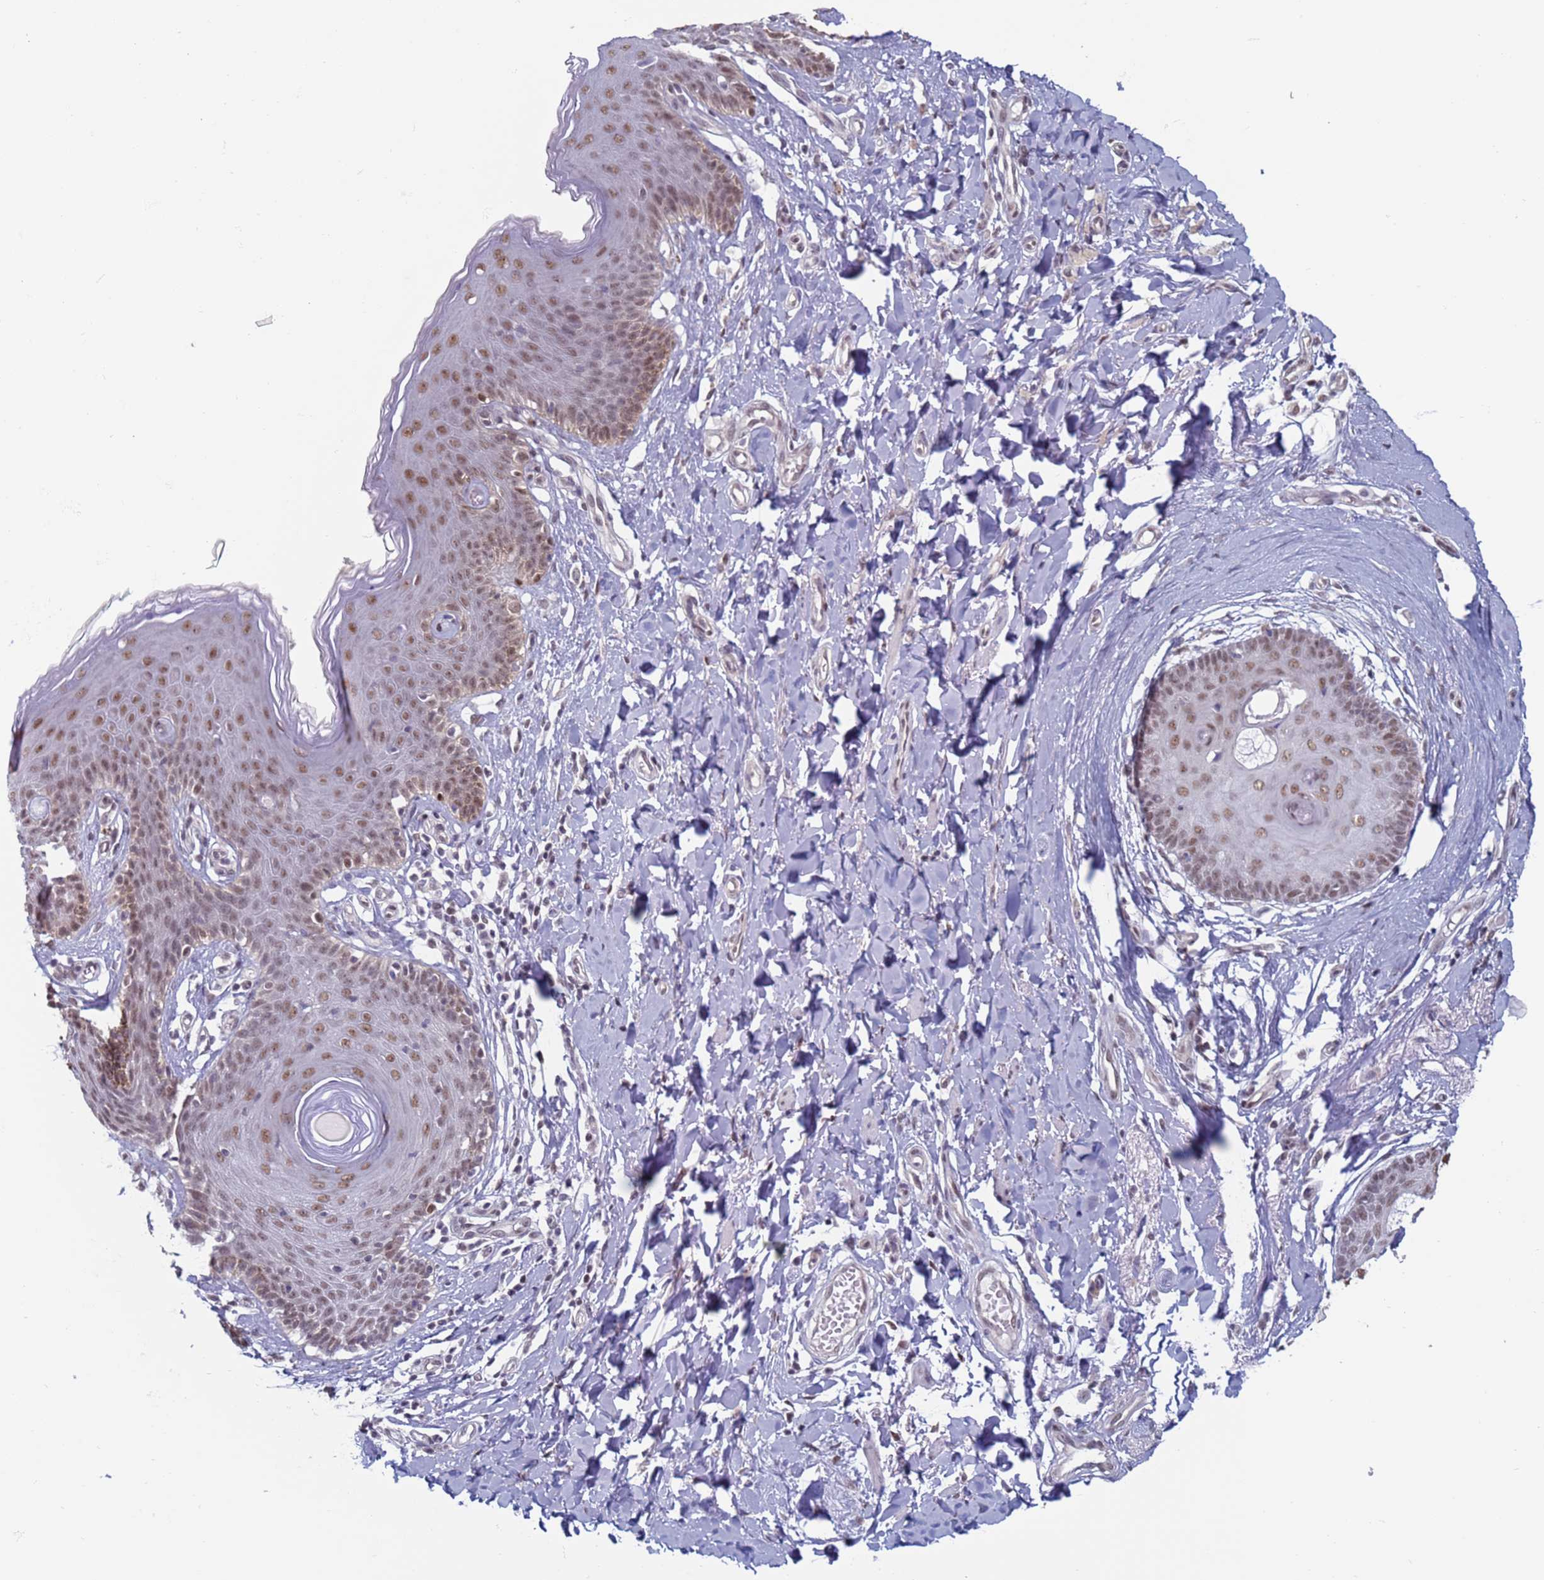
{"staining": {"intensity": "moderate", "quantity": ">75%", "location": "nuclear"}, "tissue": "skin", "cell_type": "Epidermal cells", "image_type": "normal", "snomed": [{"axis": "morphology", "description": "Normal tissue, NOS"}, {"axis": "topography", "description": "Vulva"}], "caption": "This micrograph exhibits unremarkable skin stained with immunohistochemistry to label a protein in brown. The nuclear of epidermal cells show moderate positivity for the protein. Nuclei are counter-stained blue.", "gene": "SAE1", "patient": {"sex": "female", "age": 66}}